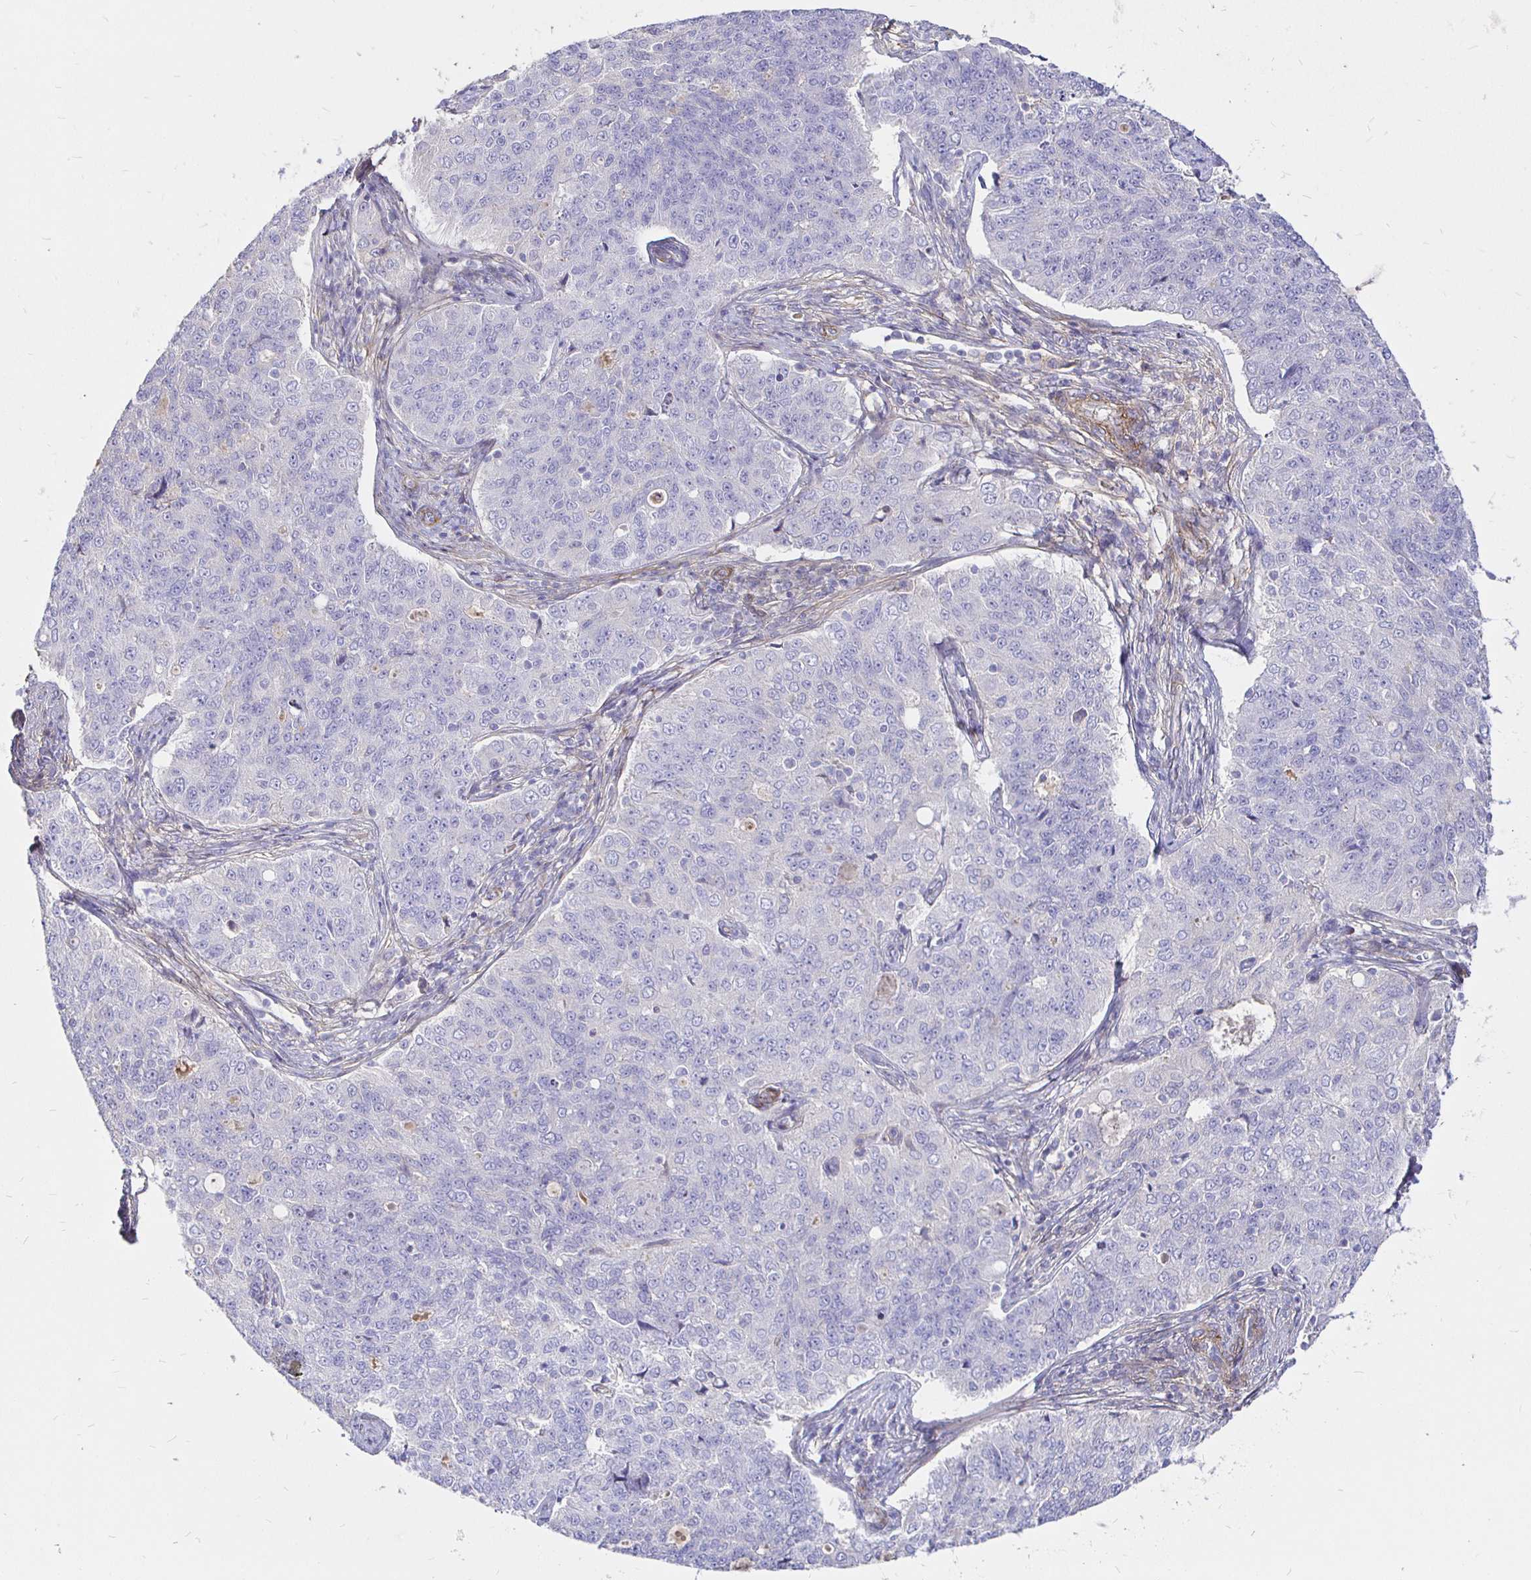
{"staining": {"intensity": "negative", "quantity": "none", "location": "none"}, "tissue": "endometrial cancer", "cell_type": "Tumor cells", "image_type": "cancer", "snomed": [{"axis": "morphology", "description": "Adenocarcinoma, NOS"}, {"axis": "topography", "description": "Endometrium"}], "caption": "High magnification brightfield microscopy of endometrial adenocarcinoma stained with DAB (3,3'-diaminobenzidine) (brown) and counterstained with hematoxylin (blue): tumor cells show no significant expression. (Immunohistochemistry, brightfield microscopy, high magnification).", "gene": "PALM2AKAP2", "patient": {"sex": "female", "age": 43}}